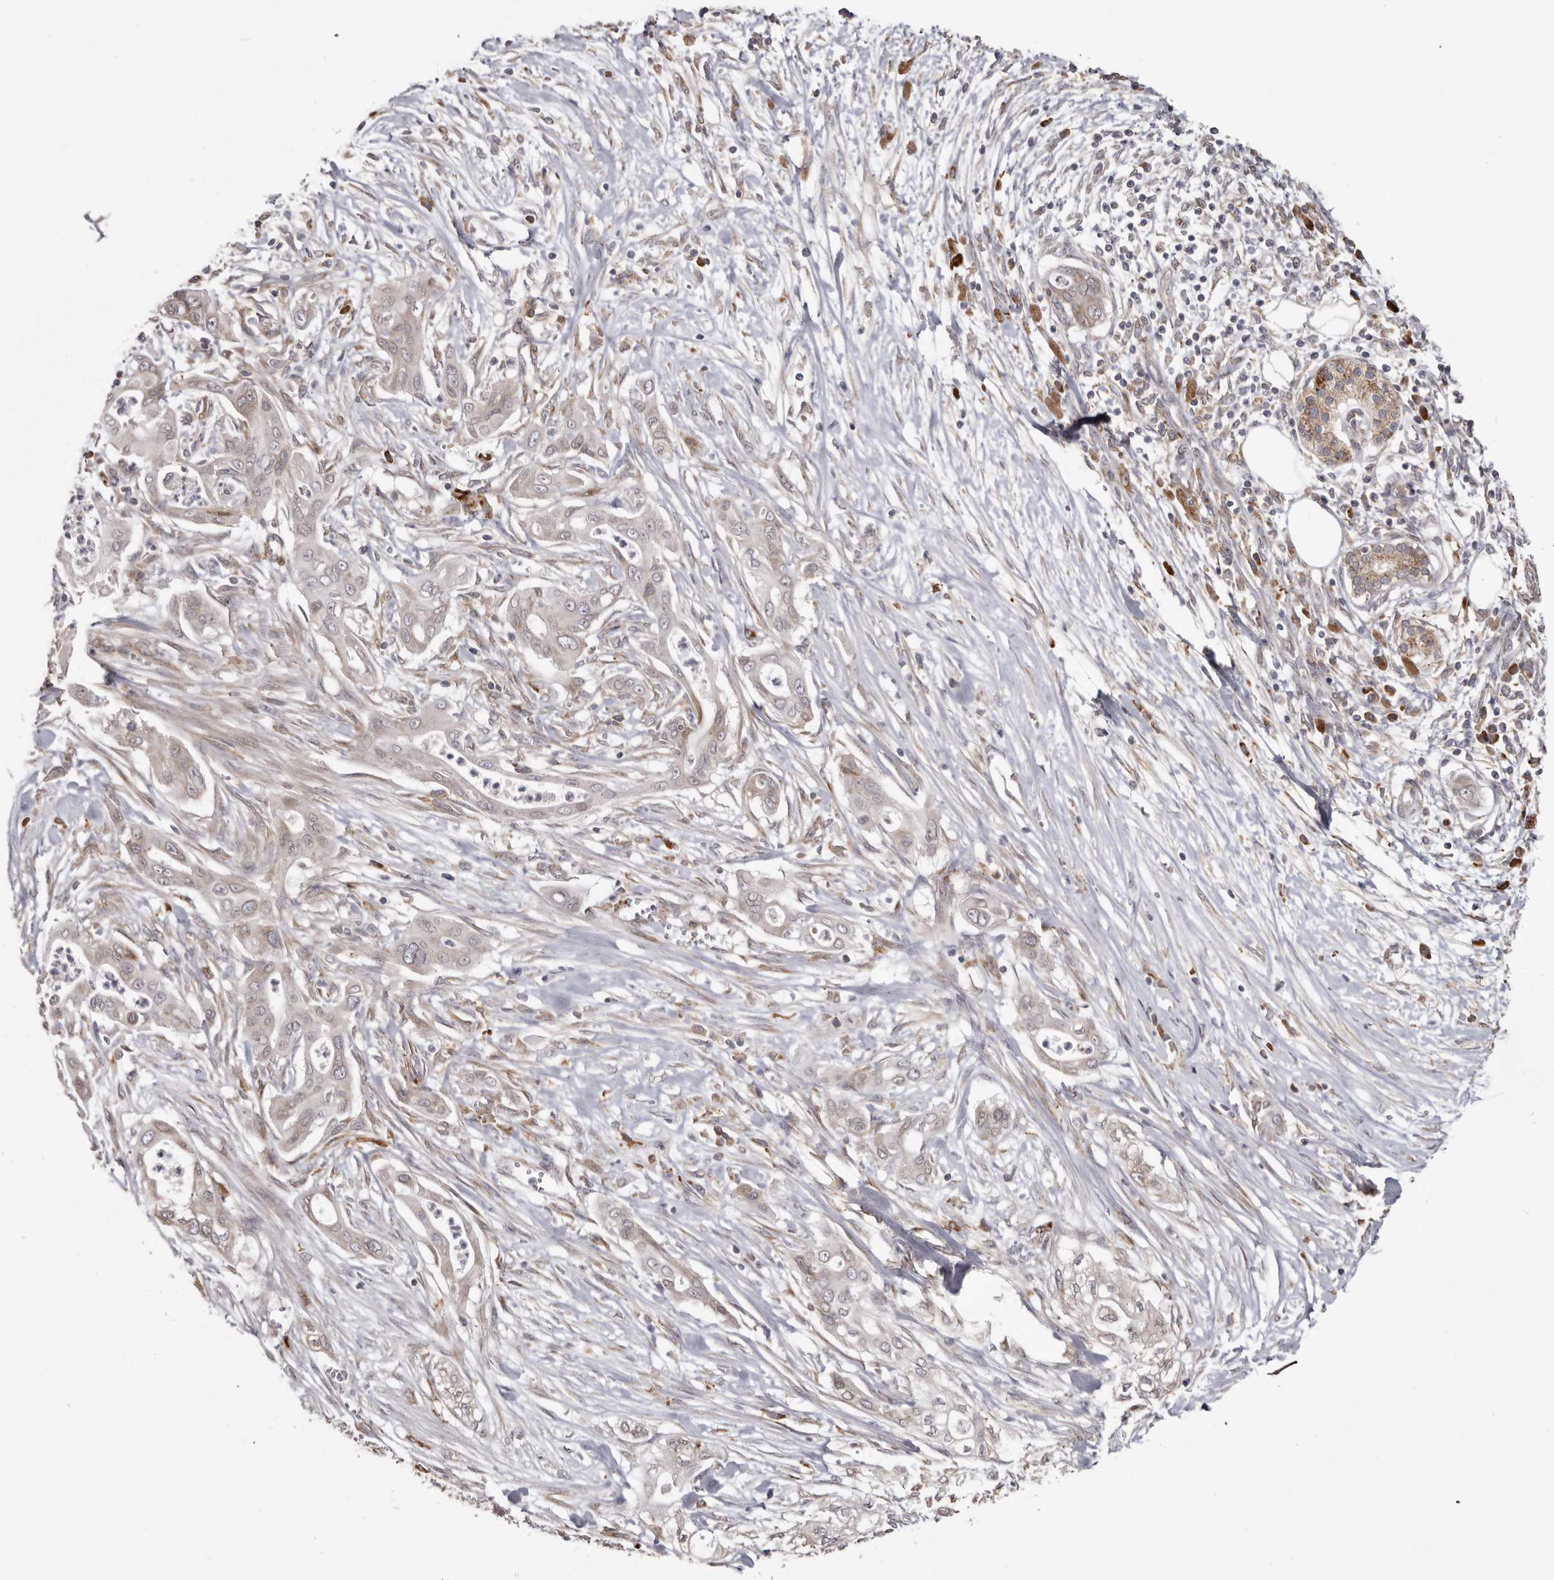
{"staining": {"intensity": "weak", "quantity": "<25%", "location": "cytoplasmic/membranous"}, "tissue": "pancreatic cancer", "cell_type": "Tumor cells", "image_type": "cancer", "snomed": [{"axis": "morphology", "description": "Adenocarcinoma, NOS"}, {"axis": "topography", "description": "Pancreas"}], "caption": "The IHC photomicrograph has no significant staining in tumor cells of pancreatic adenocarcinoma tissue.", "gene": "NUP43", "patient": {"sex": "male", "age": 58}}